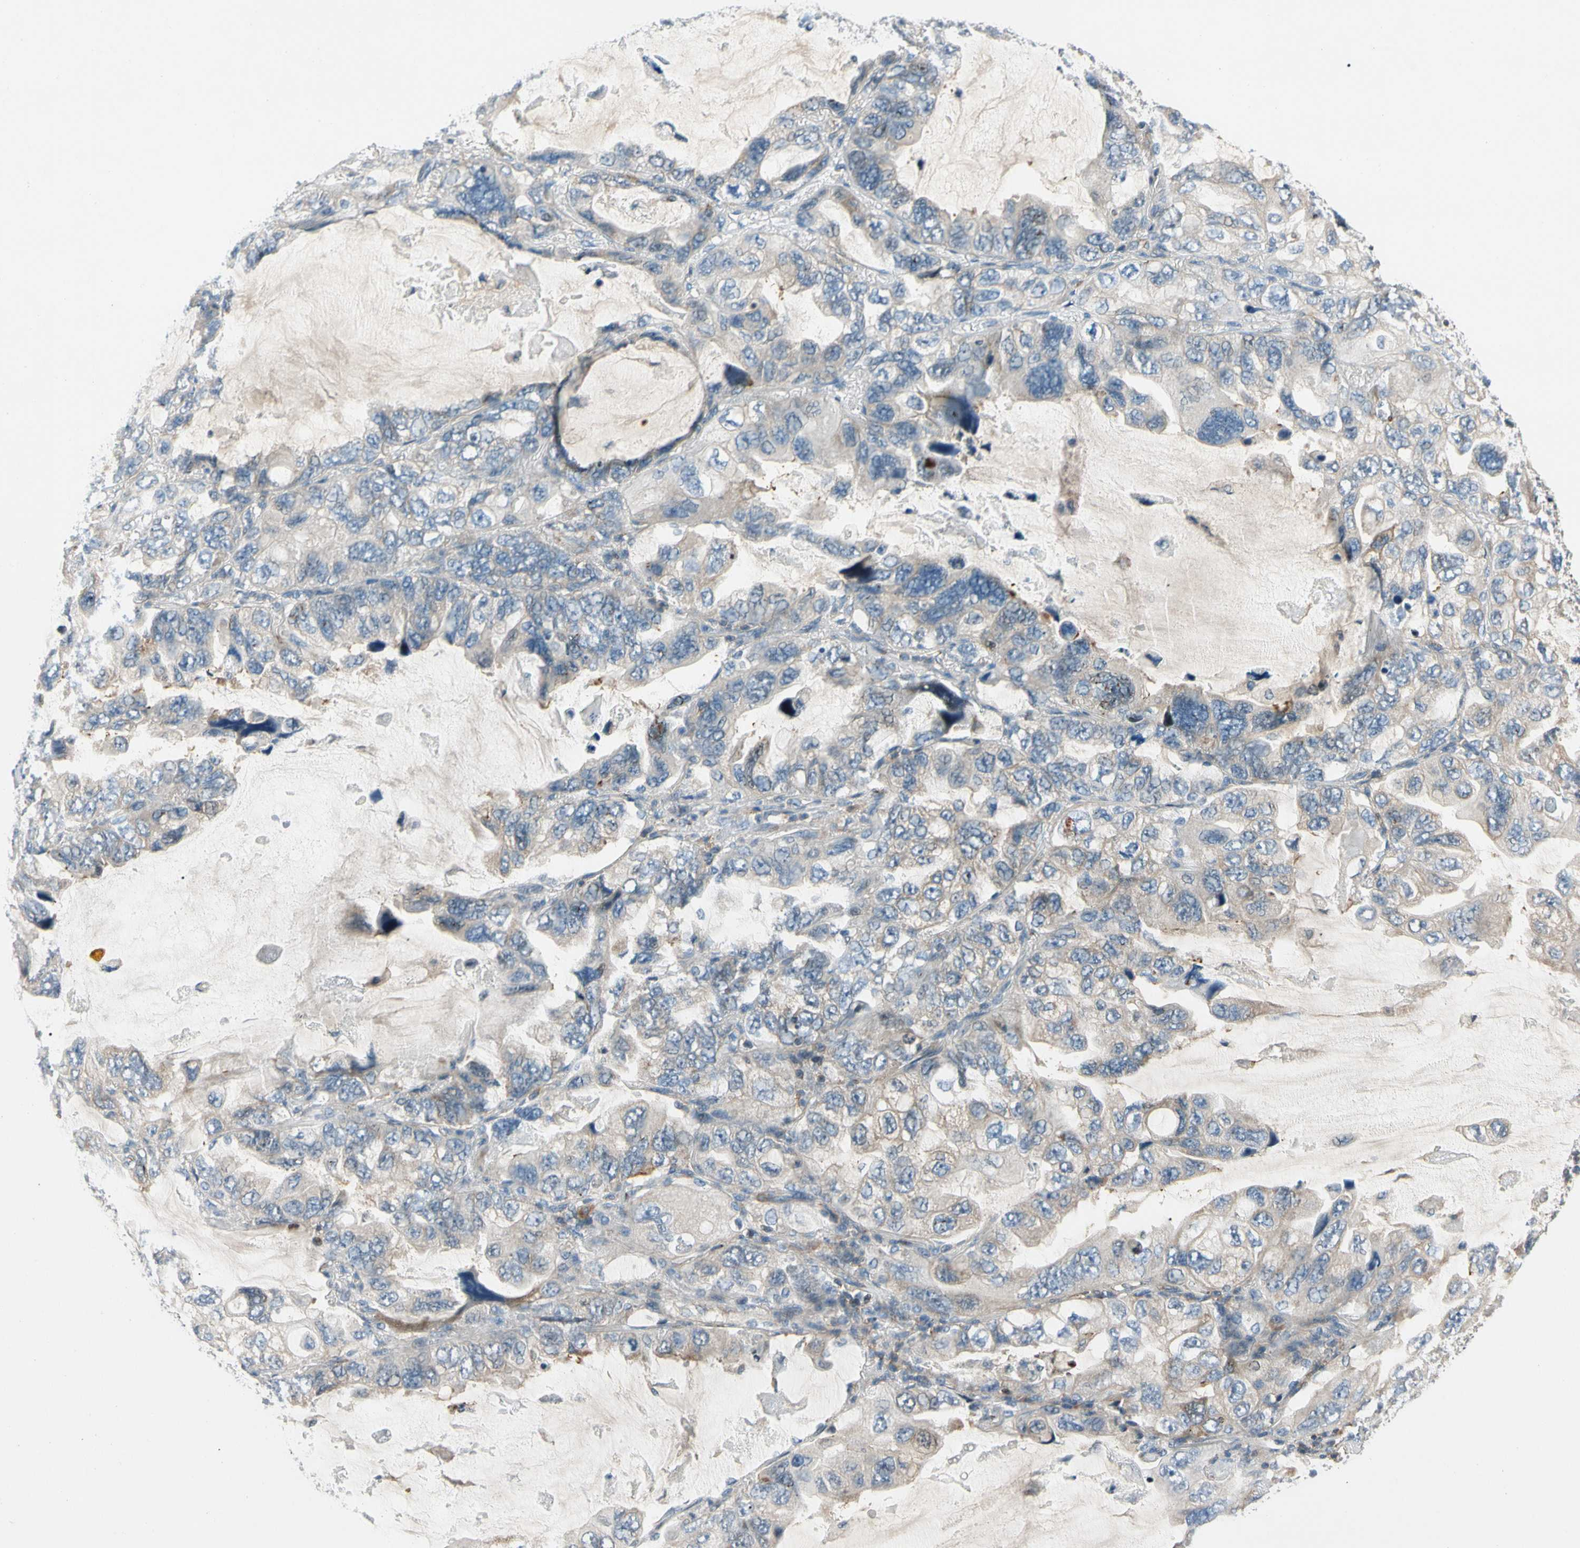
{"staining": {"intensity": "weak", "quantity": "<25%", "location": "cytoplasmic/membranous"}, "tissue": "lung cancer", "cell_type": "Tumor cells", "image_type": "cancer", "snomed": [{"axis": "morphology", "description": "Squamous cell carcinoma, NOS"}, {"axis": "topography", "description": "Lung"}], "caption": "A photomicrograph of lung cancer stained for a protein reveals no brown staining in tumor cells.", "gene": "CDH6", "patient": {"sex": "female", "age": 73}}